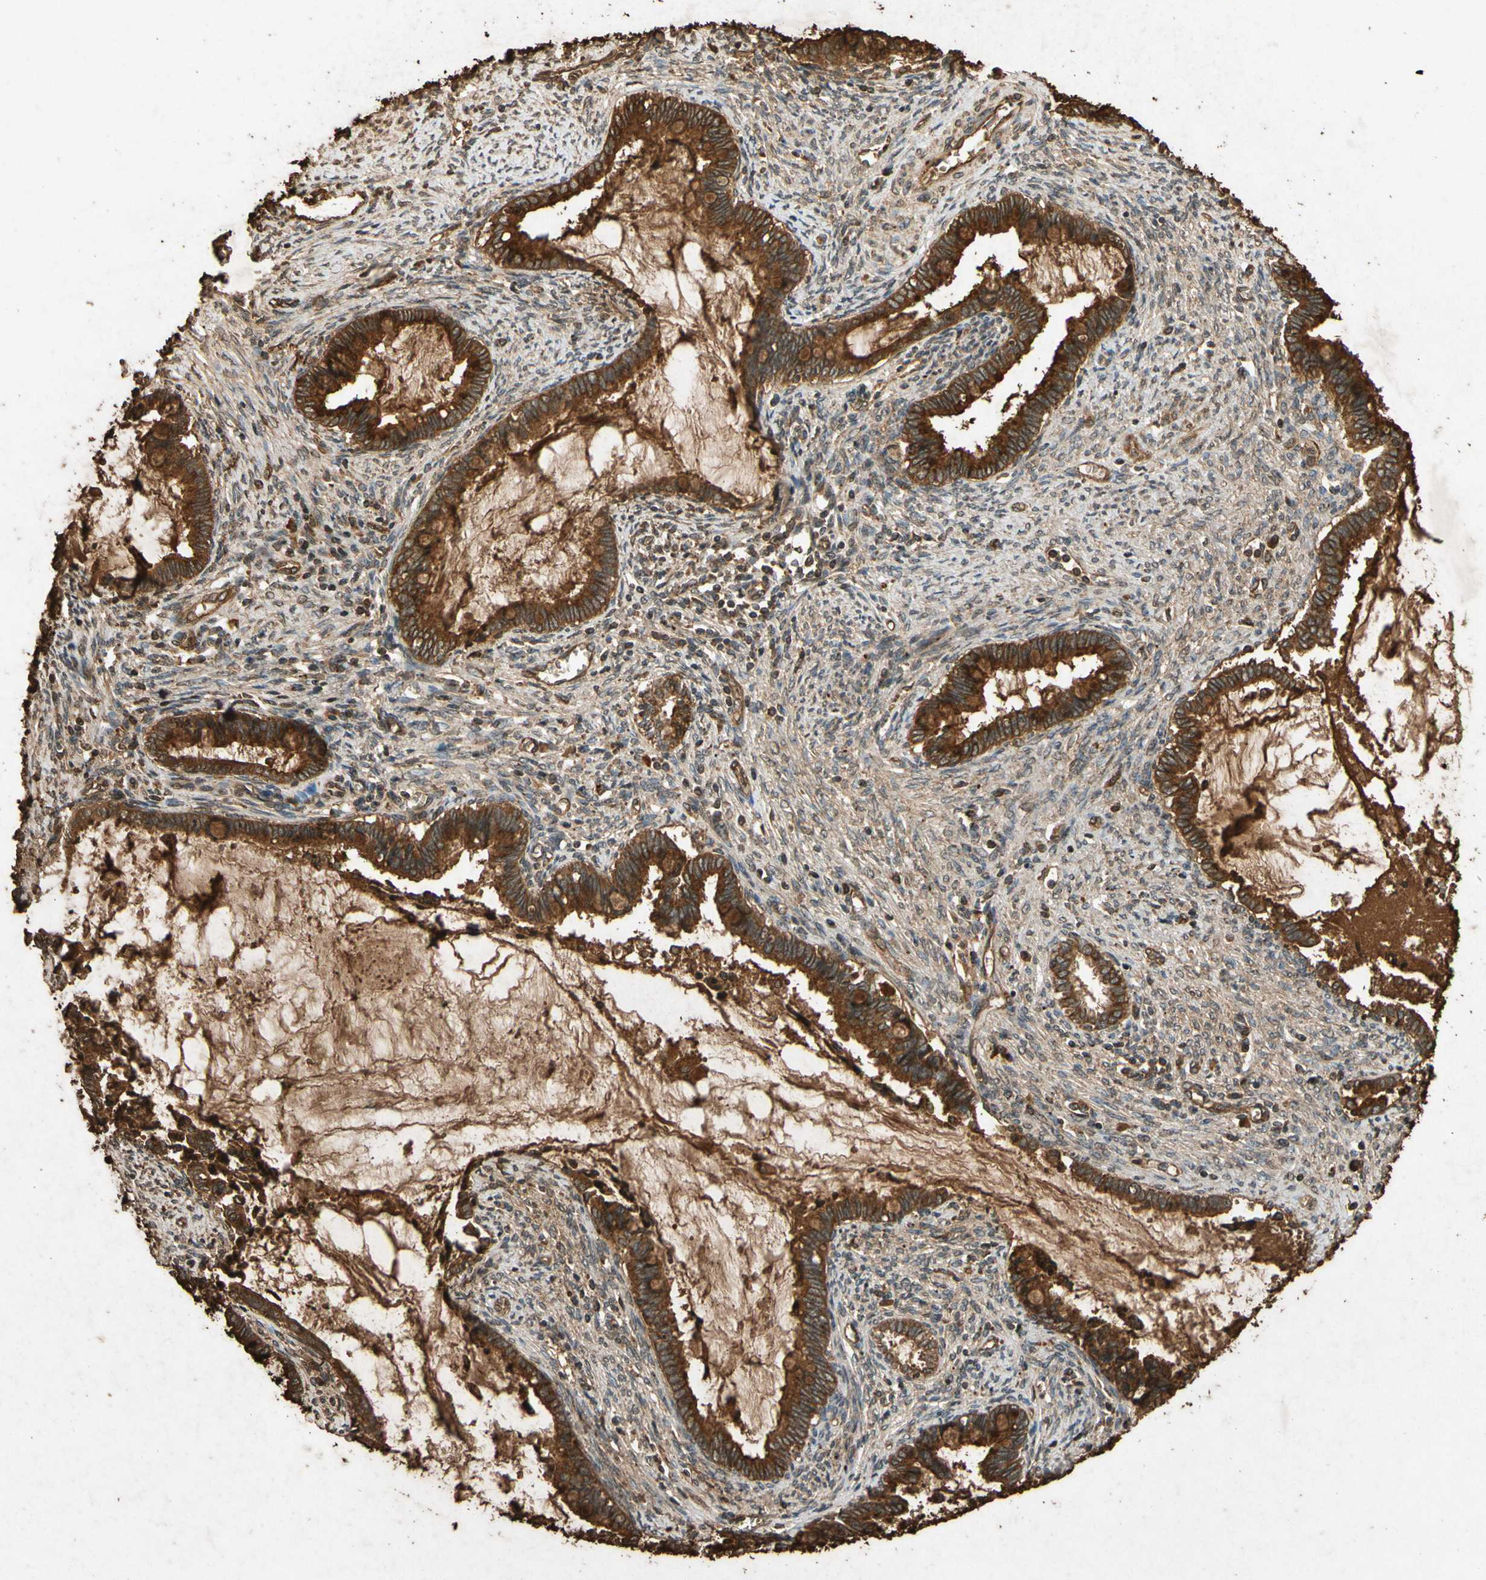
{"staining": {"intensity": "strong", "quantity": ">75%", "location": "cytoplasmic/membranous"}, "tissue": "cervical cancer", "cell_type": "Tumor cells", "image_type": "cancer", "snomed": [{"axis": "morphology", "description": "Adenocarcinoma, NOS"}, {"axis": "topography", "description": "Cervix"}], "caption": "Strong cytoplasmic/membranous protein staining is appreciated in about >75% of tumor cells in cervical adenocarcinoma.", "gene": "TXN2", "patient": {"sex": "female", "age": 44}}